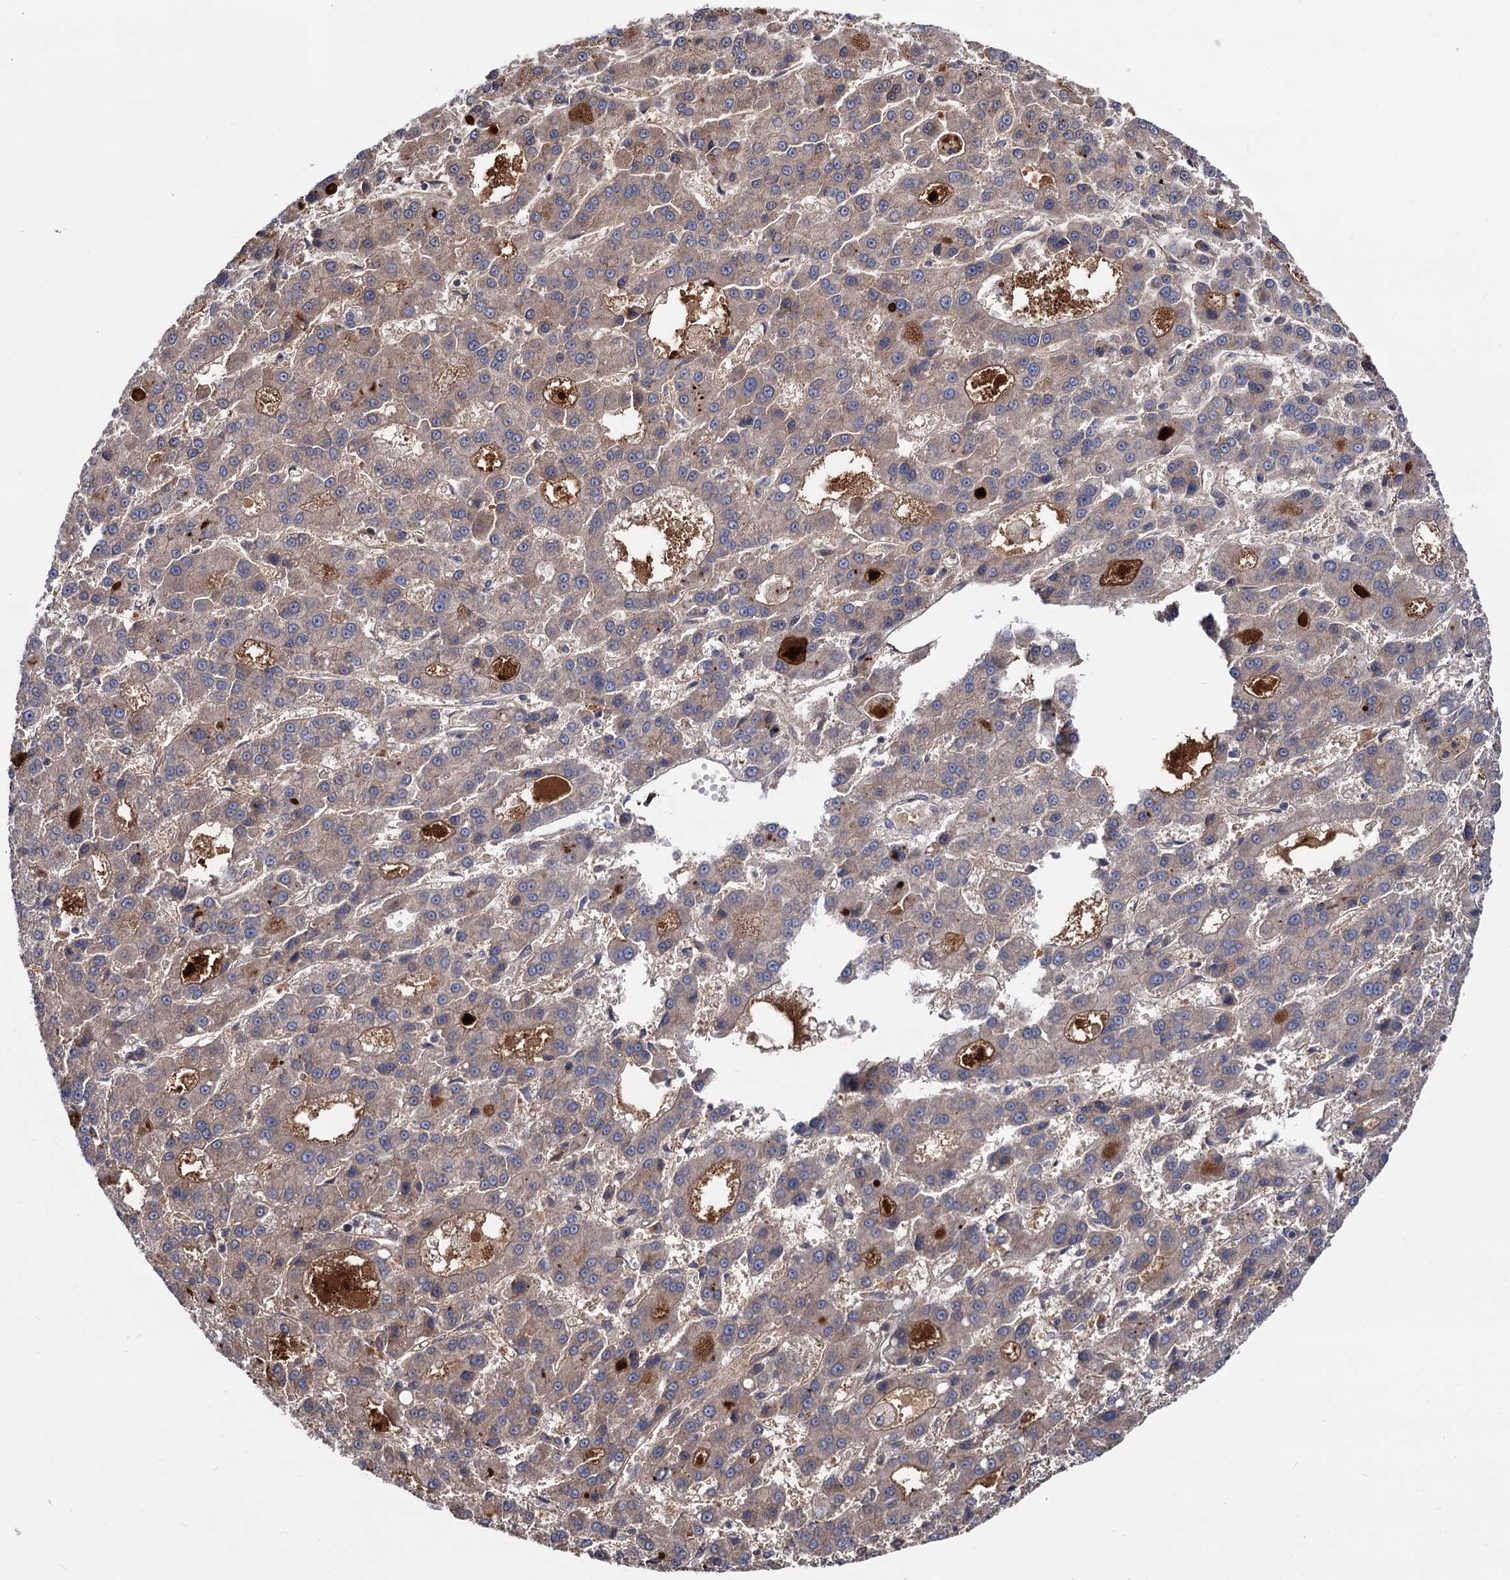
{"staining": {"intensity": "weak", "quantity": ">75%", "location": "cytoplasmic/membranous"}, "tissue": "liver cancer", "cell_type": "Tumor cells", "image_type": "cancer", "snomed": [{"axis": "morphology", "description": "Carcinoma, Hepatocellular, NOS"}, {"axis": "topography", "description": "Liver"}], "caption": "Immunohistochemical staining of human liver cancer (hepatocellular carcinoma) exhibits low levels of weak cytoplasmic/membranous staining in approximately >75% of tumor cells. (Stains: DAB in brown, nuclei in blue, Microscopy: brightfield microscopy at high magnification).", "gene": "SELENOP", "patient": {"sex": "male", "age": 70}}